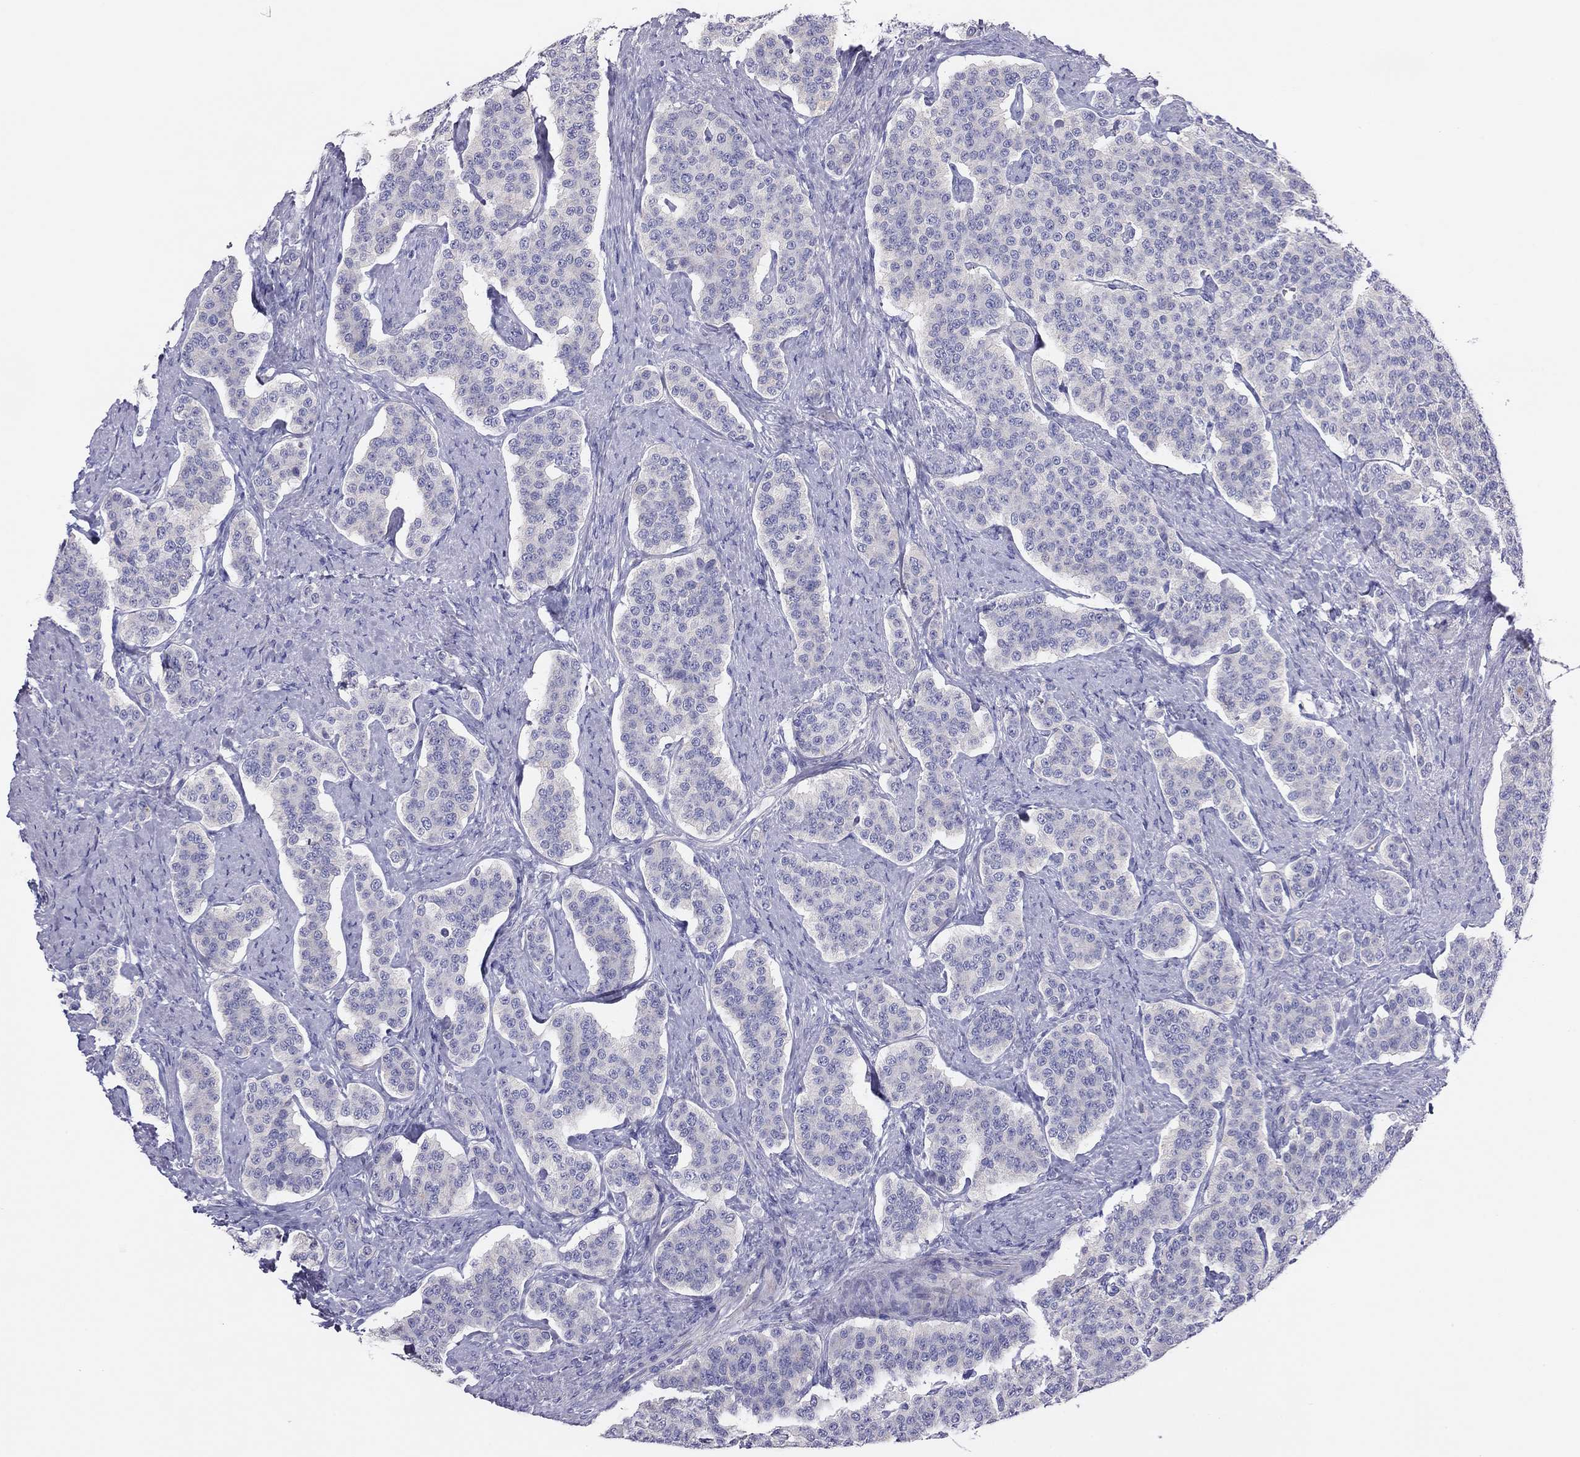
{"staining": {"intensity": "negative", "quantity": "none", "location": "none"}, "tissue": "carcinoid", "cell_type": "Tumor cells", "image_type": "cancer", "snomed": [{"axis": "morphology", "description": "Carcinoid, malignant, NOS"}, {"axis": "topography", "description": "Small intestine"}], "caption": "Tumor cells are negative for protein expression in human carcinoid (malignant).", "gene": "MGAT4C", "patient": {"sex": "female", "age": 58}}